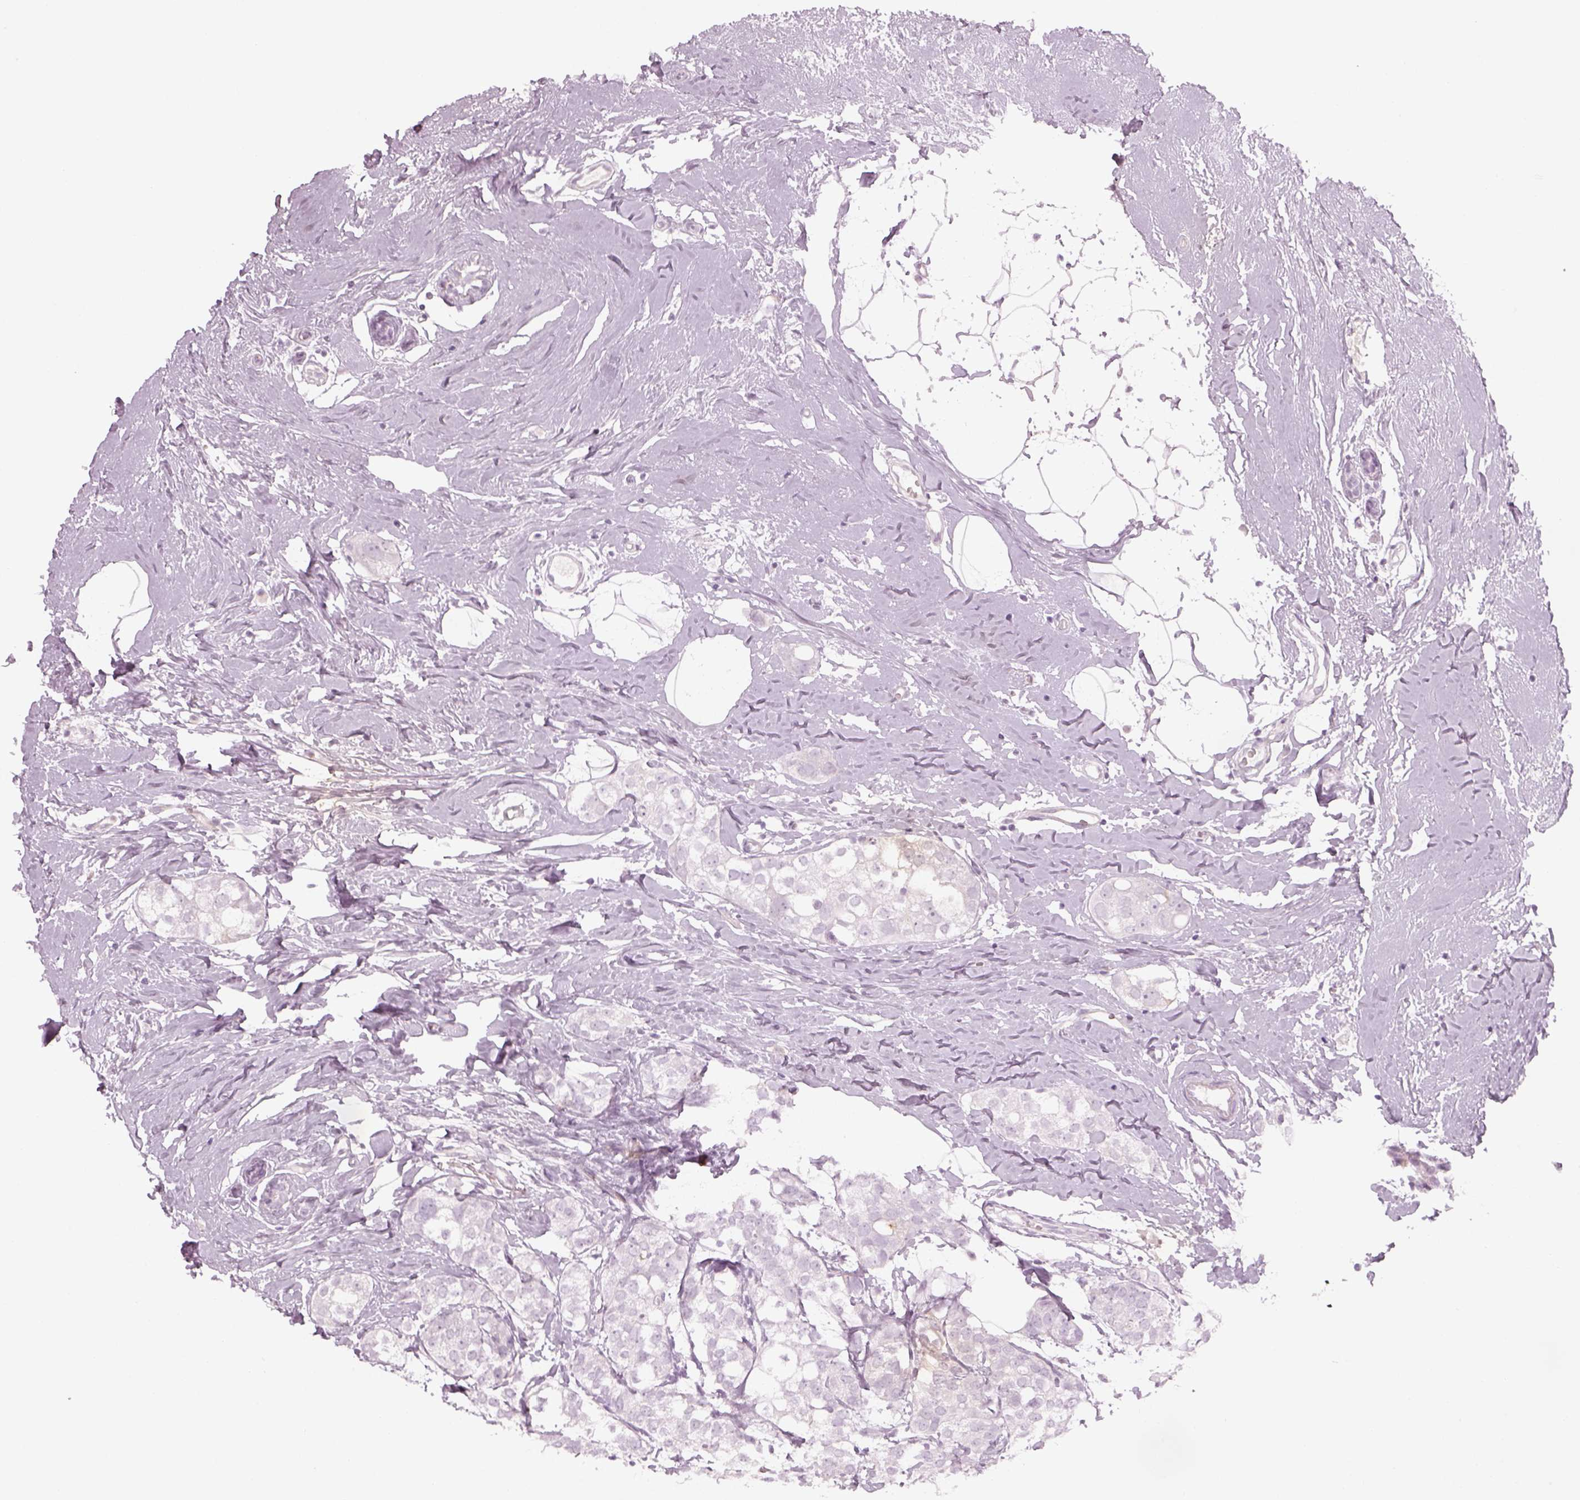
{"staining": {"intensity": "negative", "quantity": "none", "location": "none"}, "tissue": "breast cancer", "cell_type": "Tumor cells", "image_type": "cancer", "snomed": [{"axis": "morphology", "description": "Duct carcinoma"}, {"axis": "topography", "description": "Breast"}], "caption": "IHC micrograph of neoplastic tissue: human breast cancer (invasive ductal carcinoma) stained with DAB (3,3'-diaminobenzidine) exhibits no significant protein staining in tumor cells.", "gene": "GAS2L2", "patient": {"sex": "female", "age": 40}}